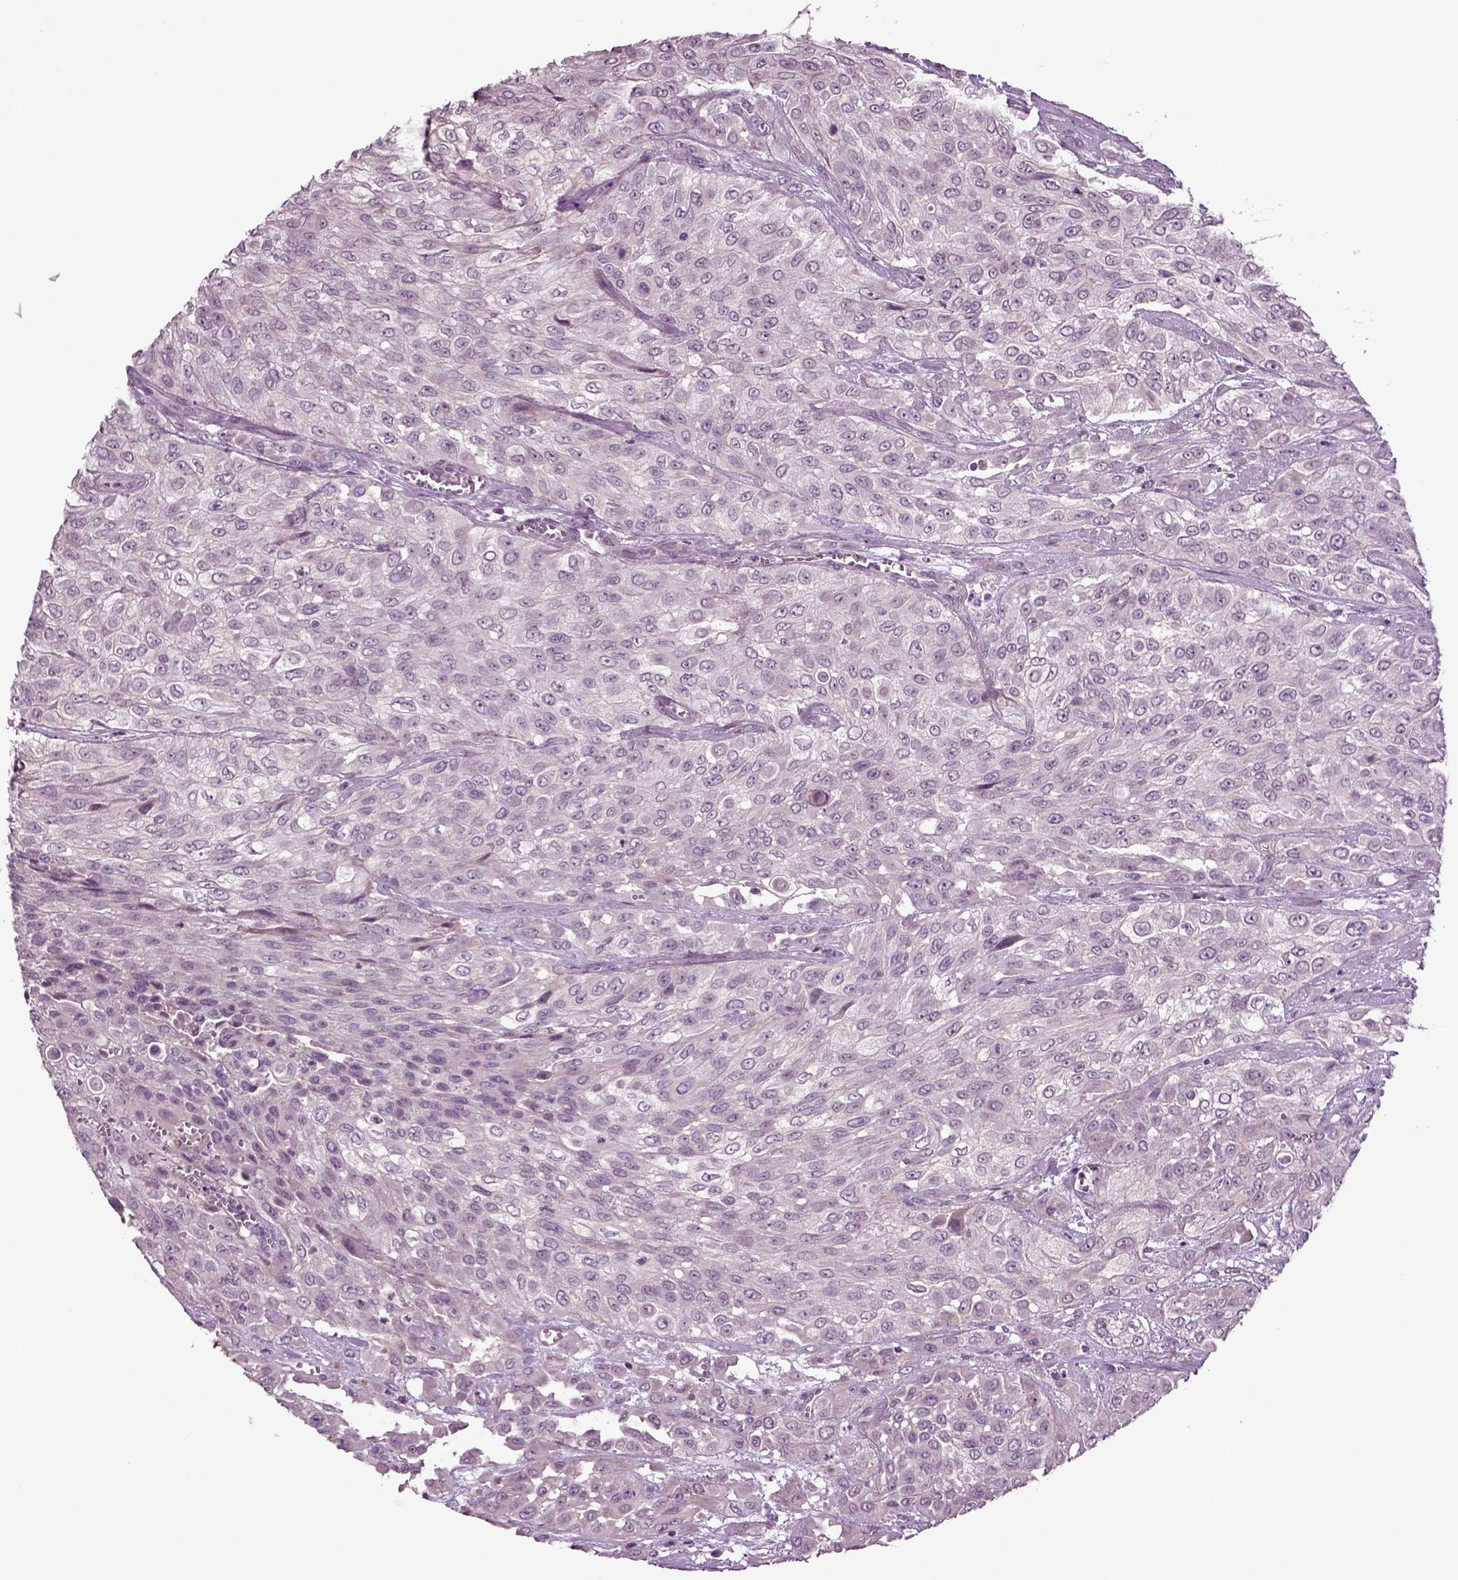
{"staining": {"intensity": "negative", "quantity": "none", "location": "none"}, "tissue": "urothelial cancer", "cell_type": "Tumor cells", "image_type": "cancer", "snomed": [{"axis": "morphology", "description": "Urothelial carcinoma, High grade"}, {"axis": "topography", "description": "Urinary bladder"}], "caption": "Immunohistochemical staining of high-grade urothelial carcinoma shows no significant staining in tumor cells.", "gene": "SLC17A6", "patient": {"sex": "male", "age": 57}}